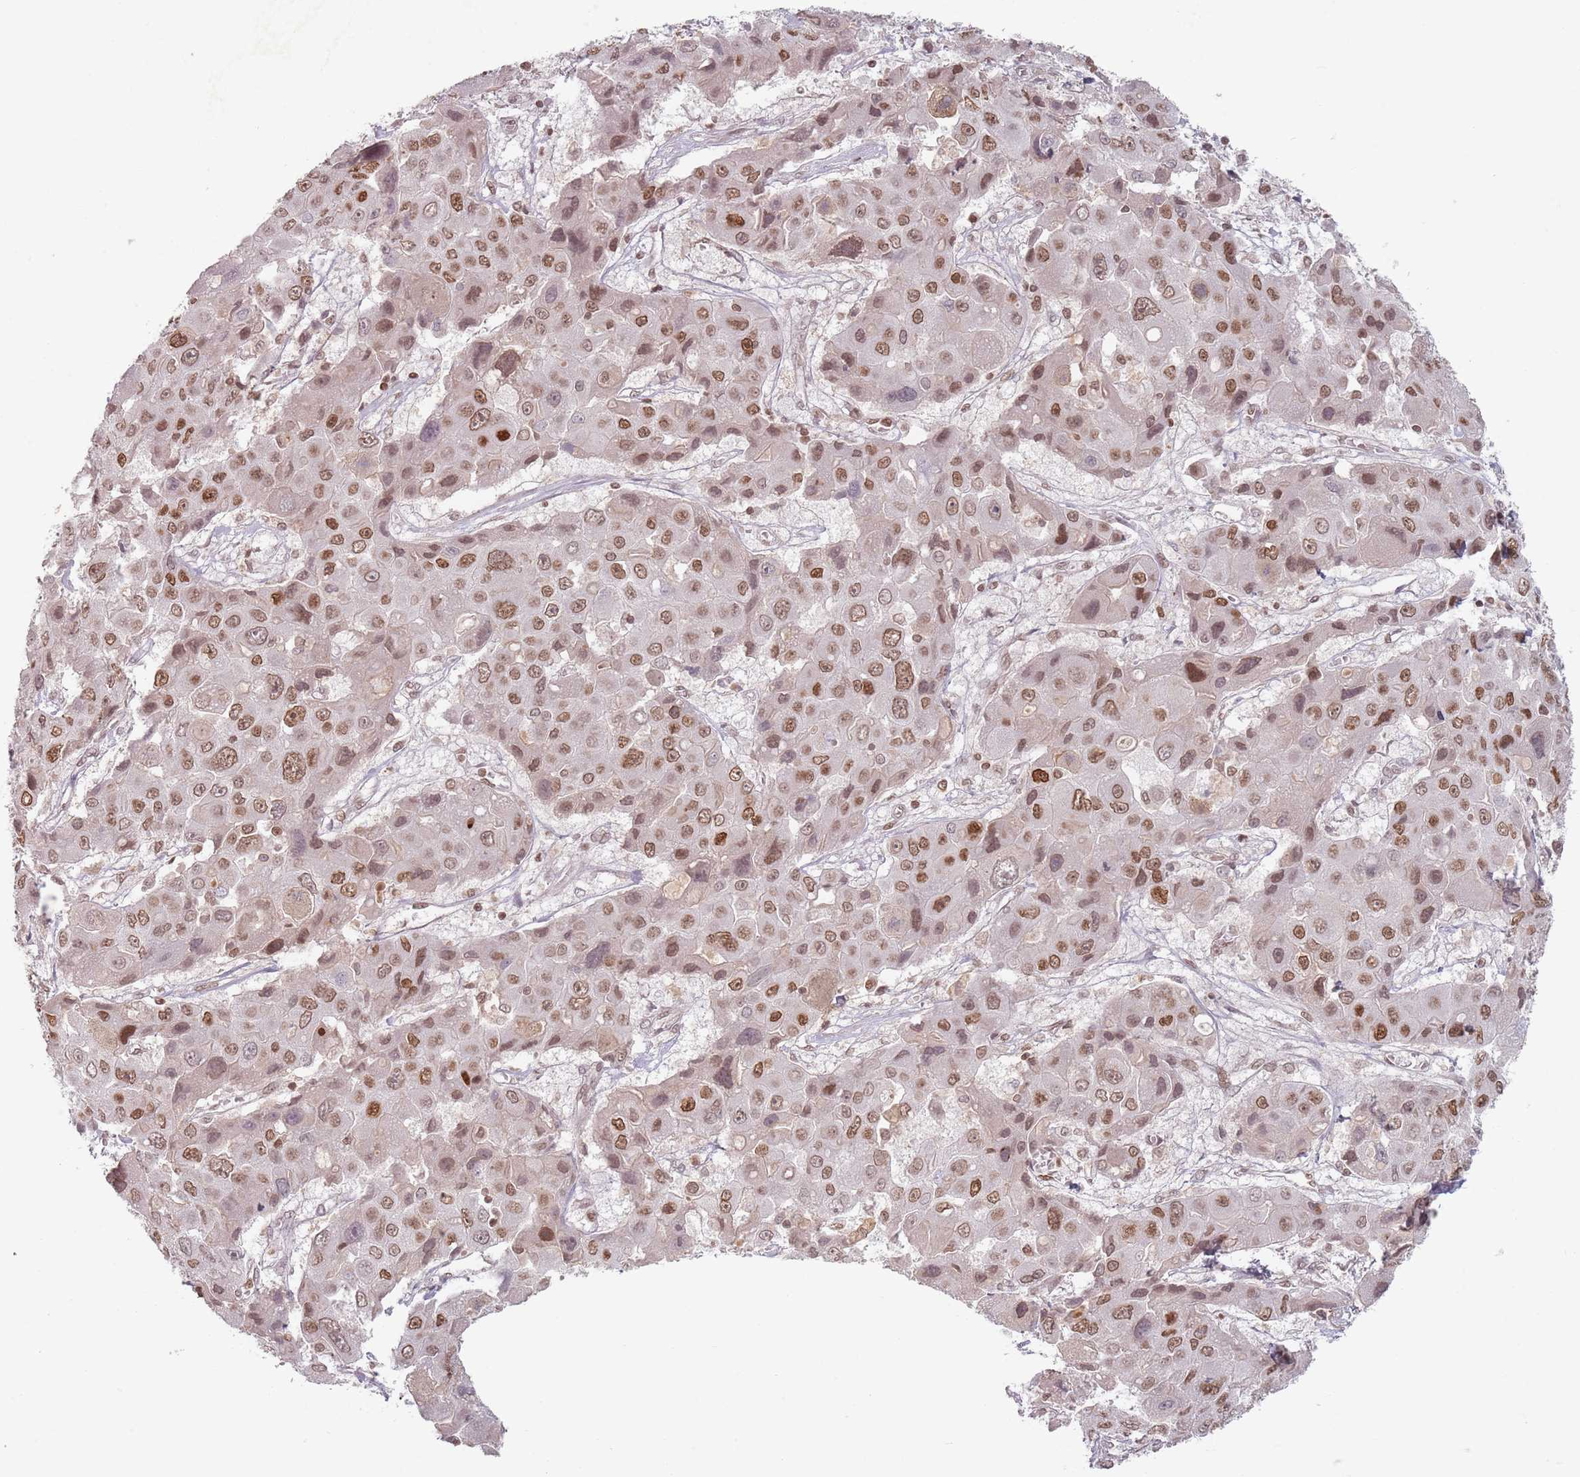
{"staining": {"intensity": "moderate", "quantity": "25%-75%", "location": "cytoplasmic/membranous,nuclear"}, "tissue": "liver cancer", "cell_type": "Tumor cells", "image_type": "cancer", "snomed": [{"axis": "morphology", "description": "Cholangiocarcinoma"}, {"axis": "topography", "description": "Liver"}], "caption": "Protein expression analysis of human liver cancer reveals moderate cytoplasmic/membranous and nuclear positivity in approximately 25%-75% of tumor cells. The staining is performed using DAB brown chromogen to label protein expression. The nuclei are counter-stained blue using hematoxylin.", "gene": "NUP50", "patient": {"sex": "male", "age": 67}}